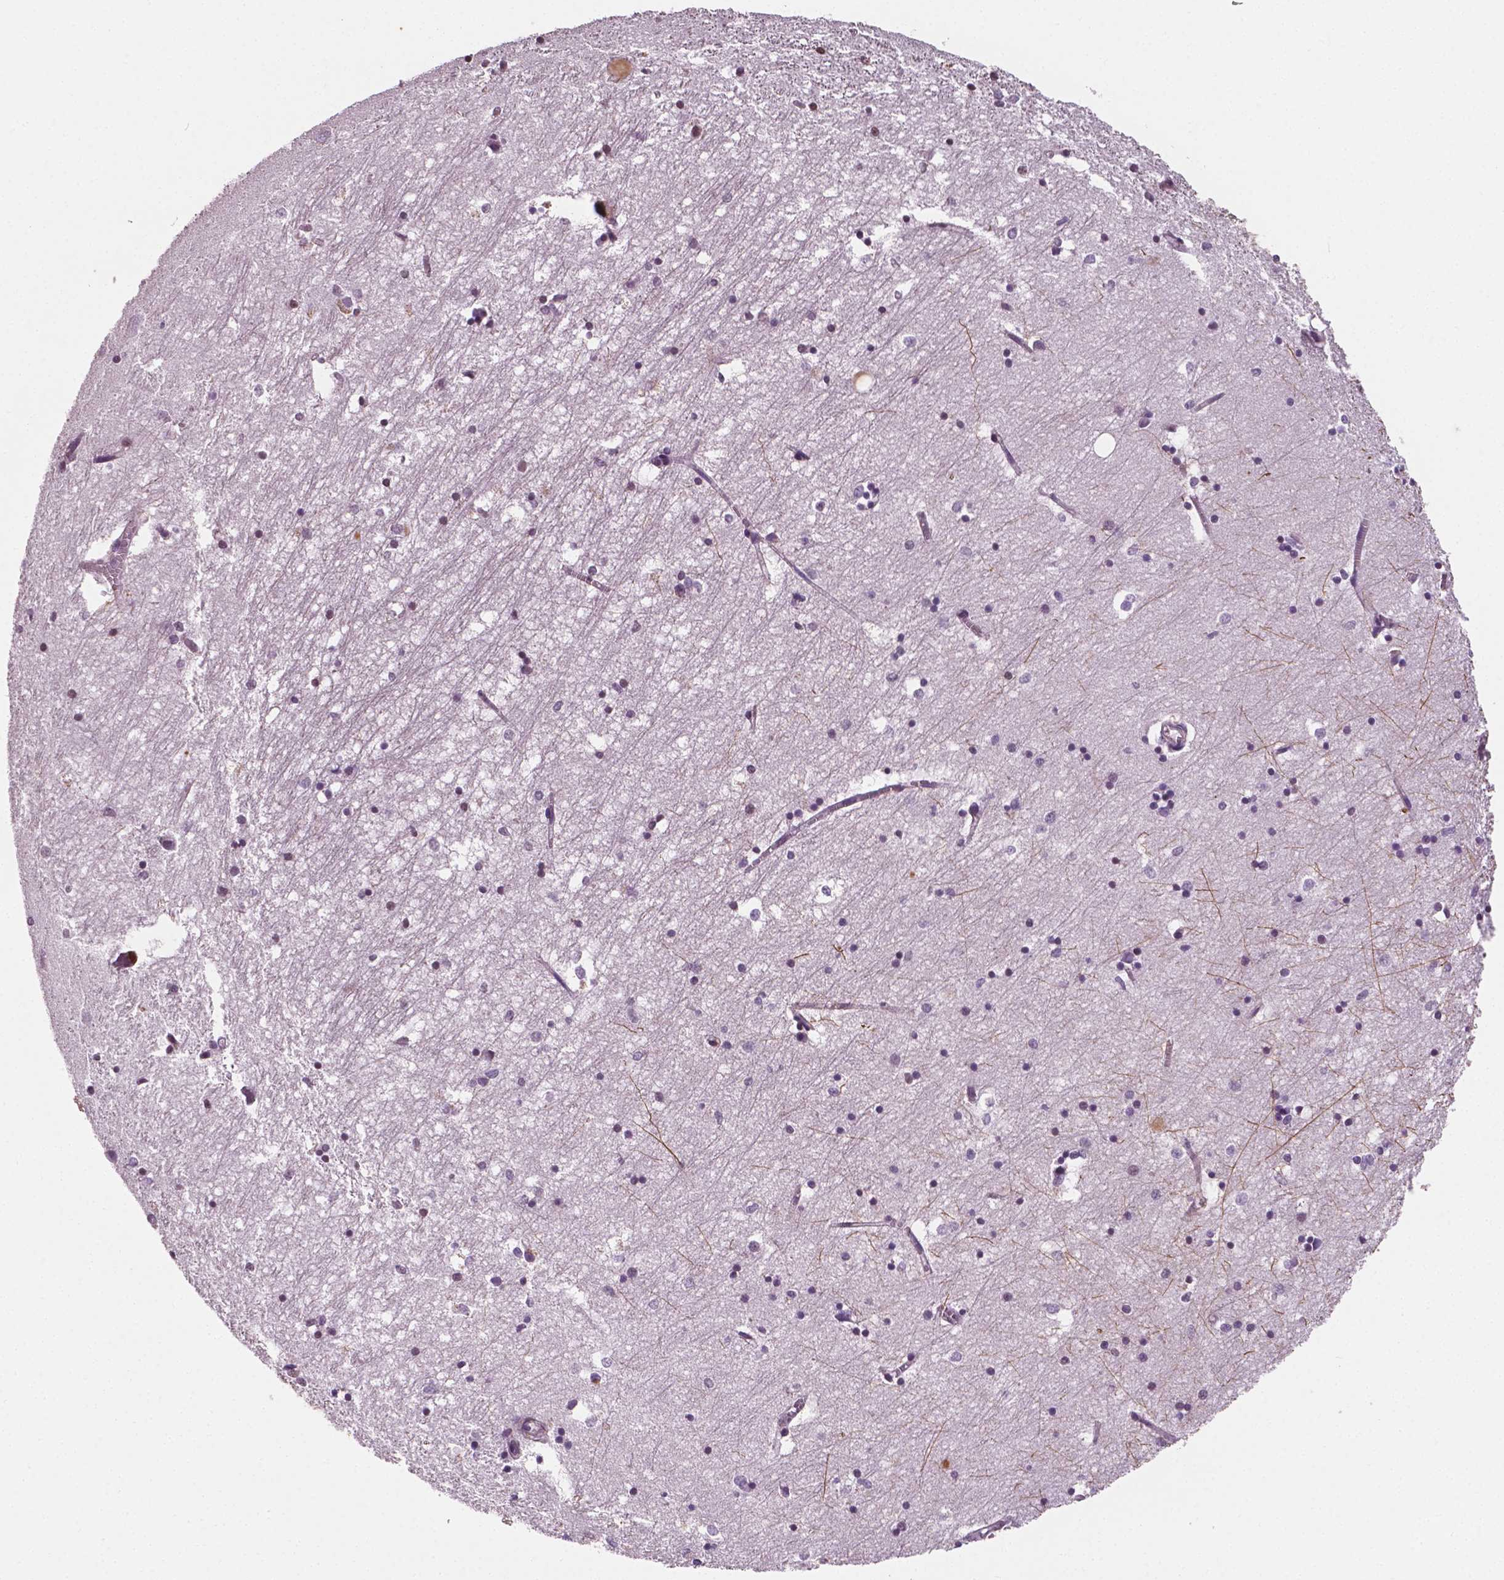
{"staining": {"intensity": "moderate", "quantity": "<25%", "location": "nuclear"}, "tissue": "hippocampus", "cell_type": "Glial cells", "image_type": "normal", "snomed": [{"axis": "morphology", "description": "Normal tissue, NOS"}, {"axis": "topography", "description": "Lateral ventricle wall"}, {"axis": "topography", "description": "Hippocampus"}], "caption": "A brown stain labels moderate nuclear positivity of a protein in glial cells of benign hippocampus.", "gene": "PTX3", "patient": {"sex": "female", "age": 63}}